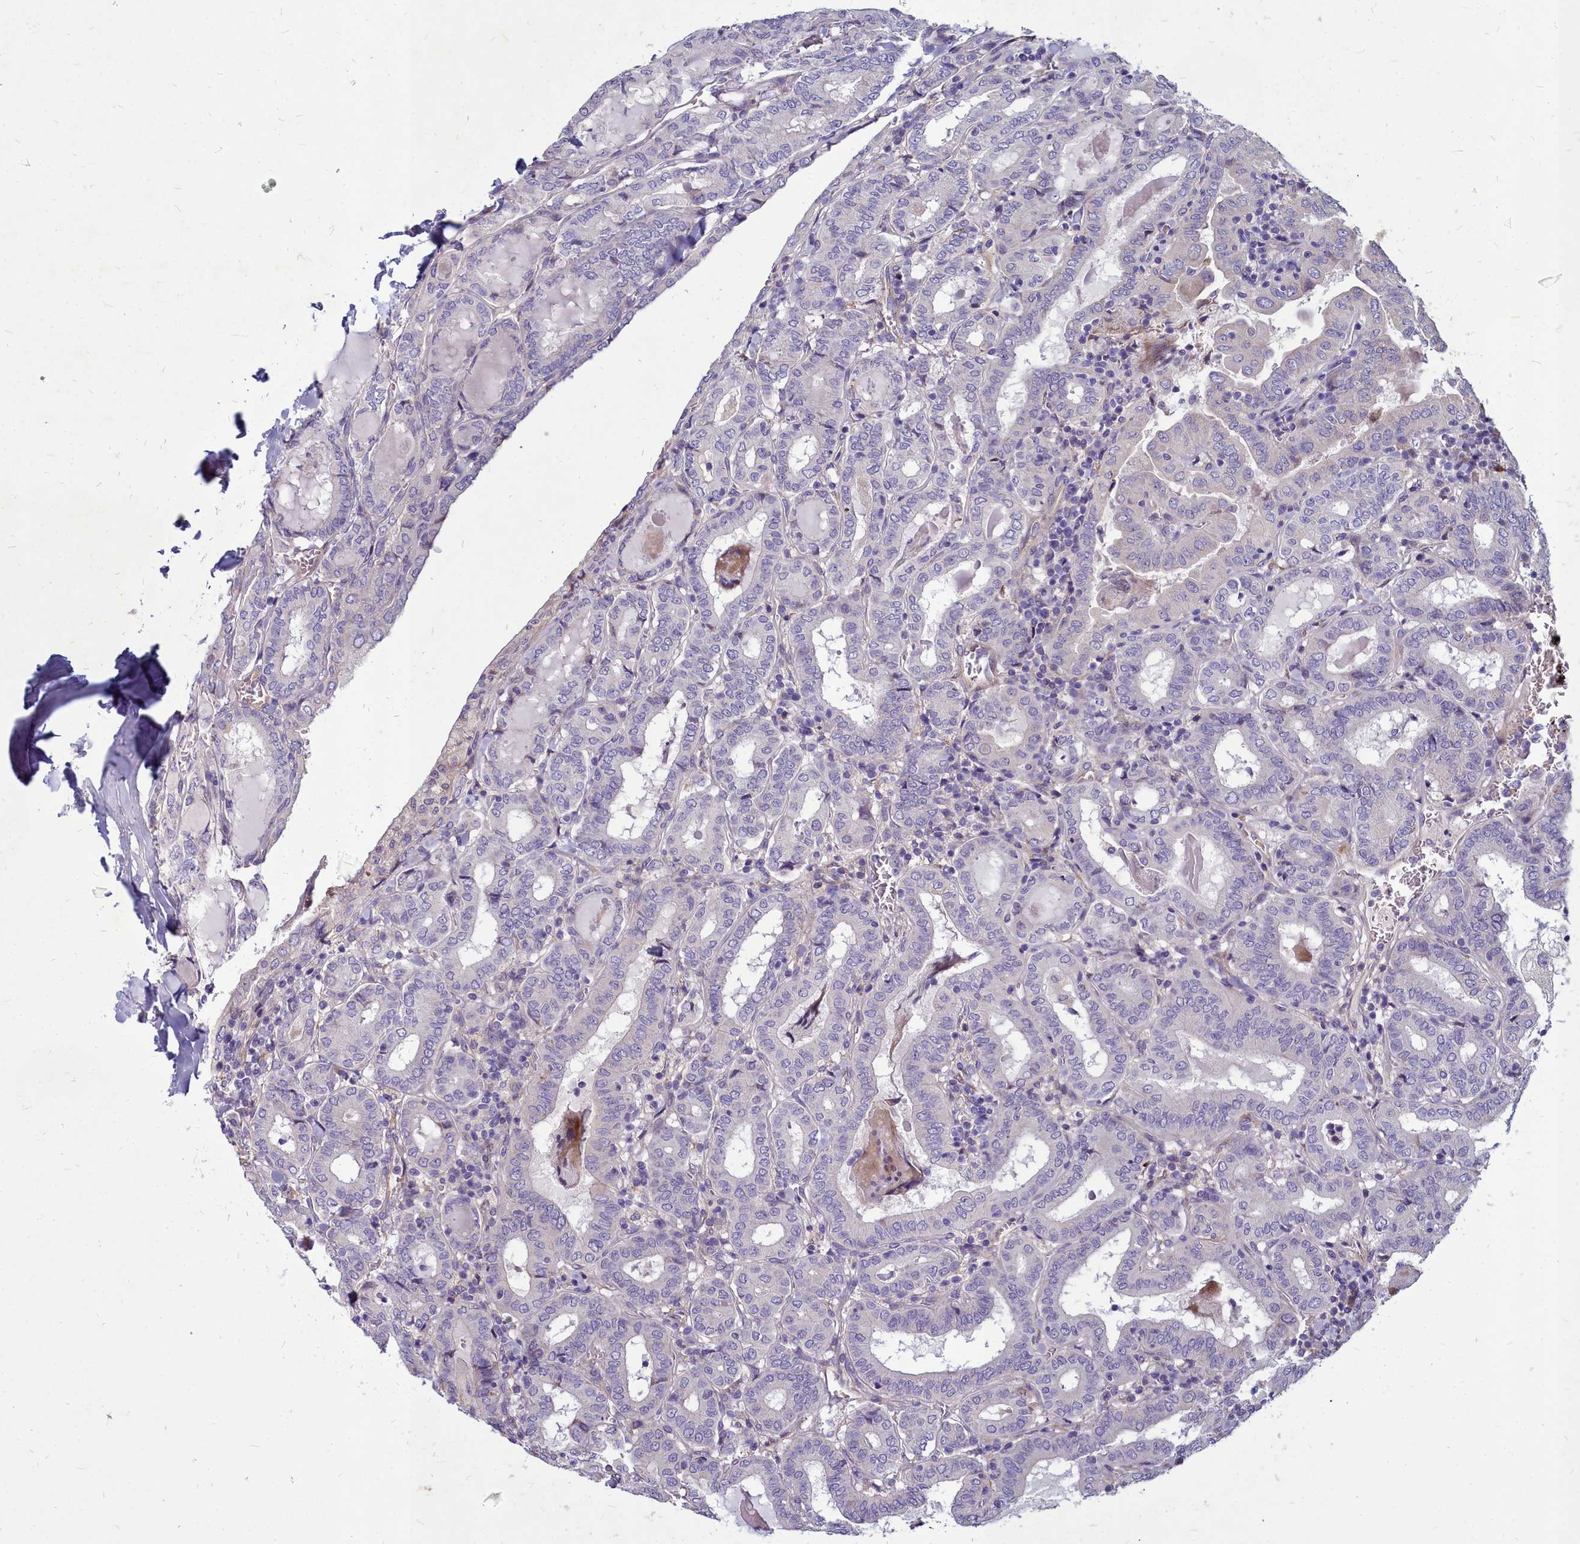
{"staining": {"intensity": "negative", "quantity": "none", "location": "none"}, "tissue": "thyroid cancer", "cell_type": "Tumor cells", "image_type": "cancer", "snomed": [{"axis": "morphology", "description": "Papillary adenocarcinoma, NOS"}, {"axis": "topography", "description": "Thyroid gland"}], "caption": "An IHC micrograph of papillary adenocarcinoma (thyroid) is shown. There is no staining in tumor cells of papillary adenocarcinoma (thyroid).", "gene": "SMPD4", "patient": {"sex": "female", "age": 72}}